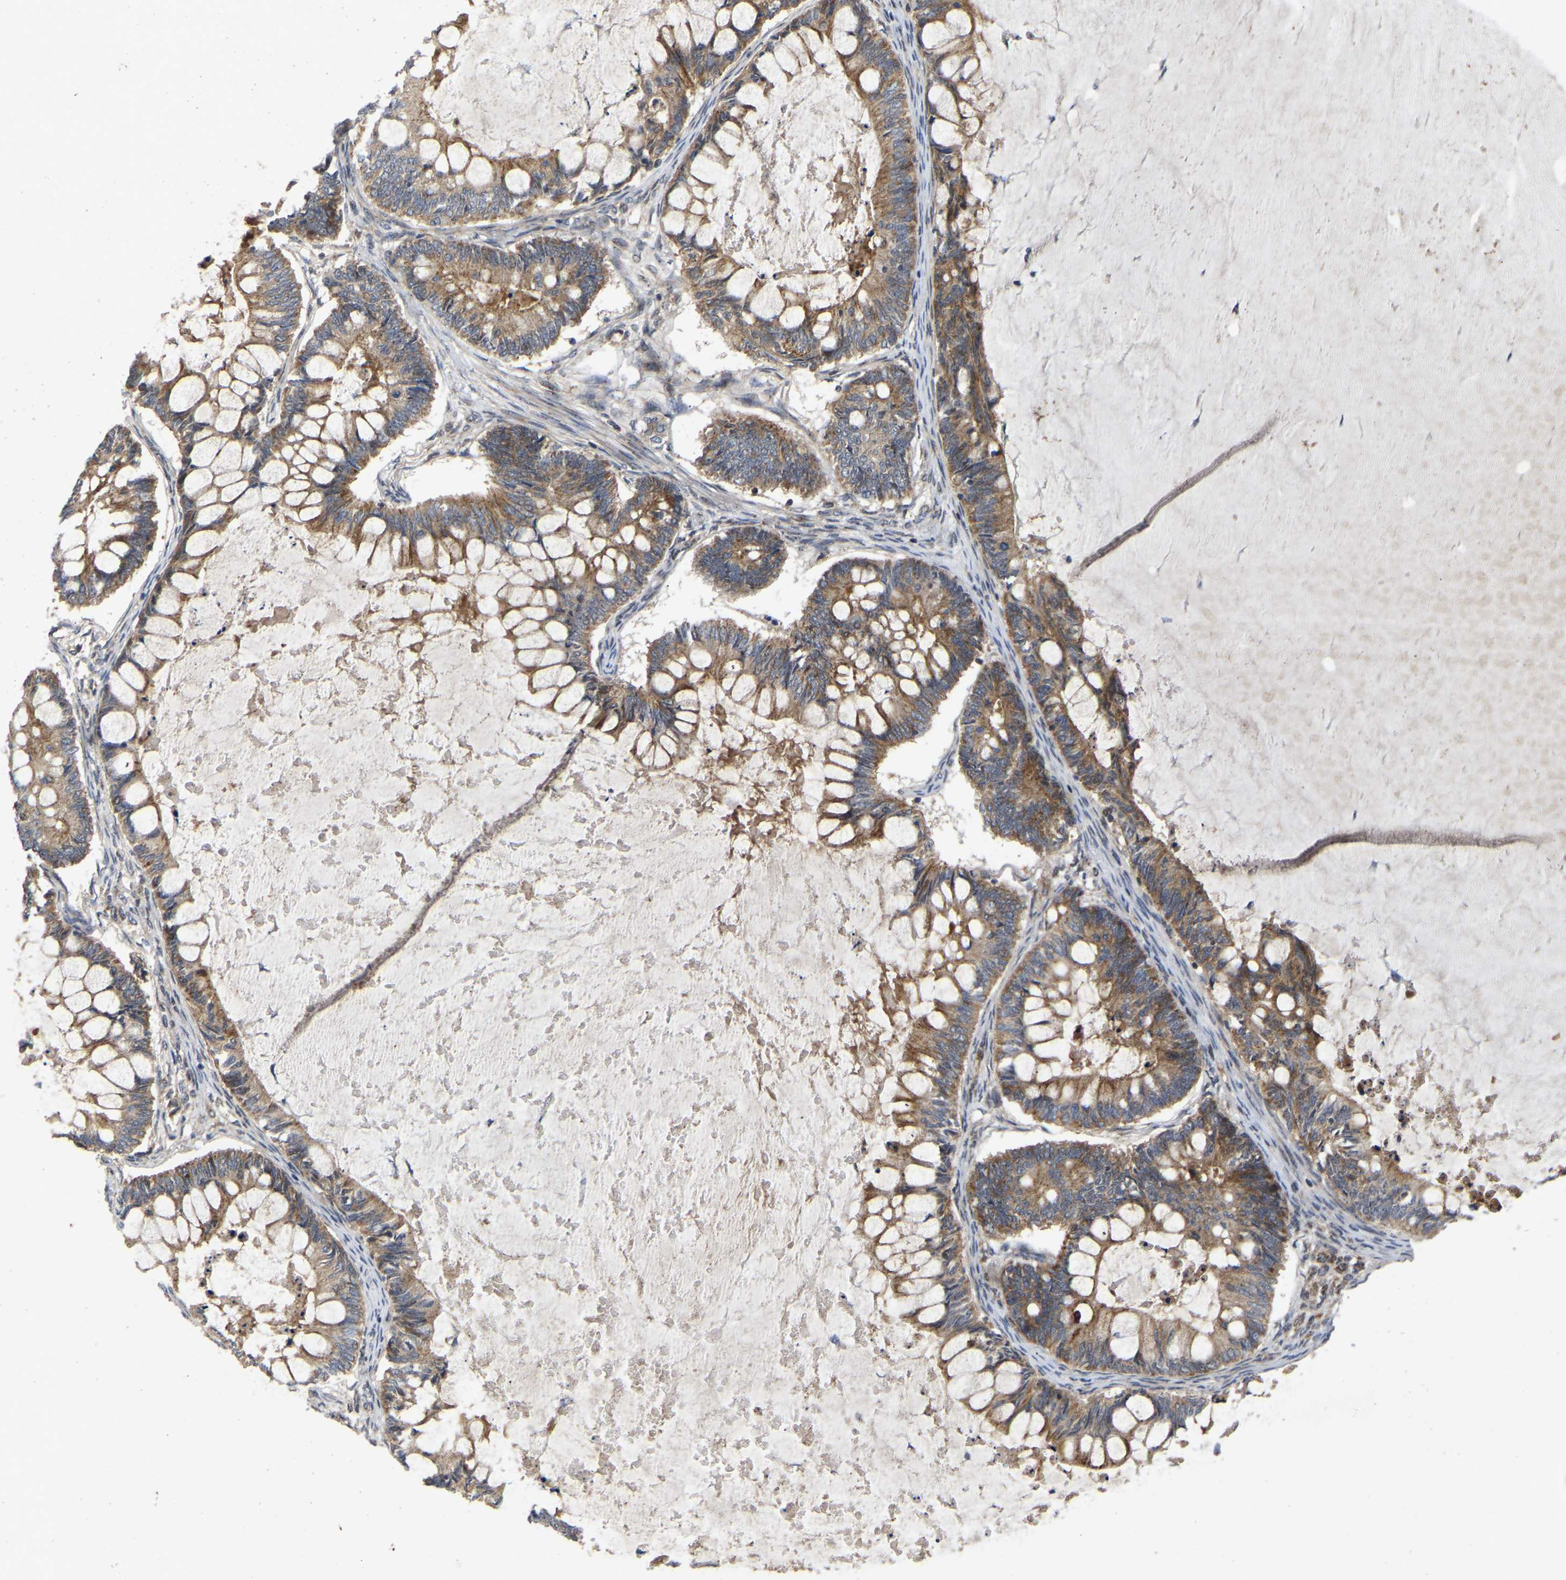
{"staining": {"intensity": "moderate", "quantity": ">75%", "location": "cytoplasmic/membranous"}, "tissue": "ovarian cancer", "cell_type": "Tumor cells", "image_type": "cancer", "snomed": [{"axis": "morphology", "description": "Cystadenocarcinoma, mucinous, NOS"}, {"axis": "topography", "description": "Ovary"}], "caption": "Ovarian mucinous cystadenocarcinoma tissue shows moderate cytoplasmic/membranous expression in approximately >75% of tumor cells, visualized by immunohistochemistry.", "gene": "PRDM14", "patient": {"sex": "female", "age": 61}}